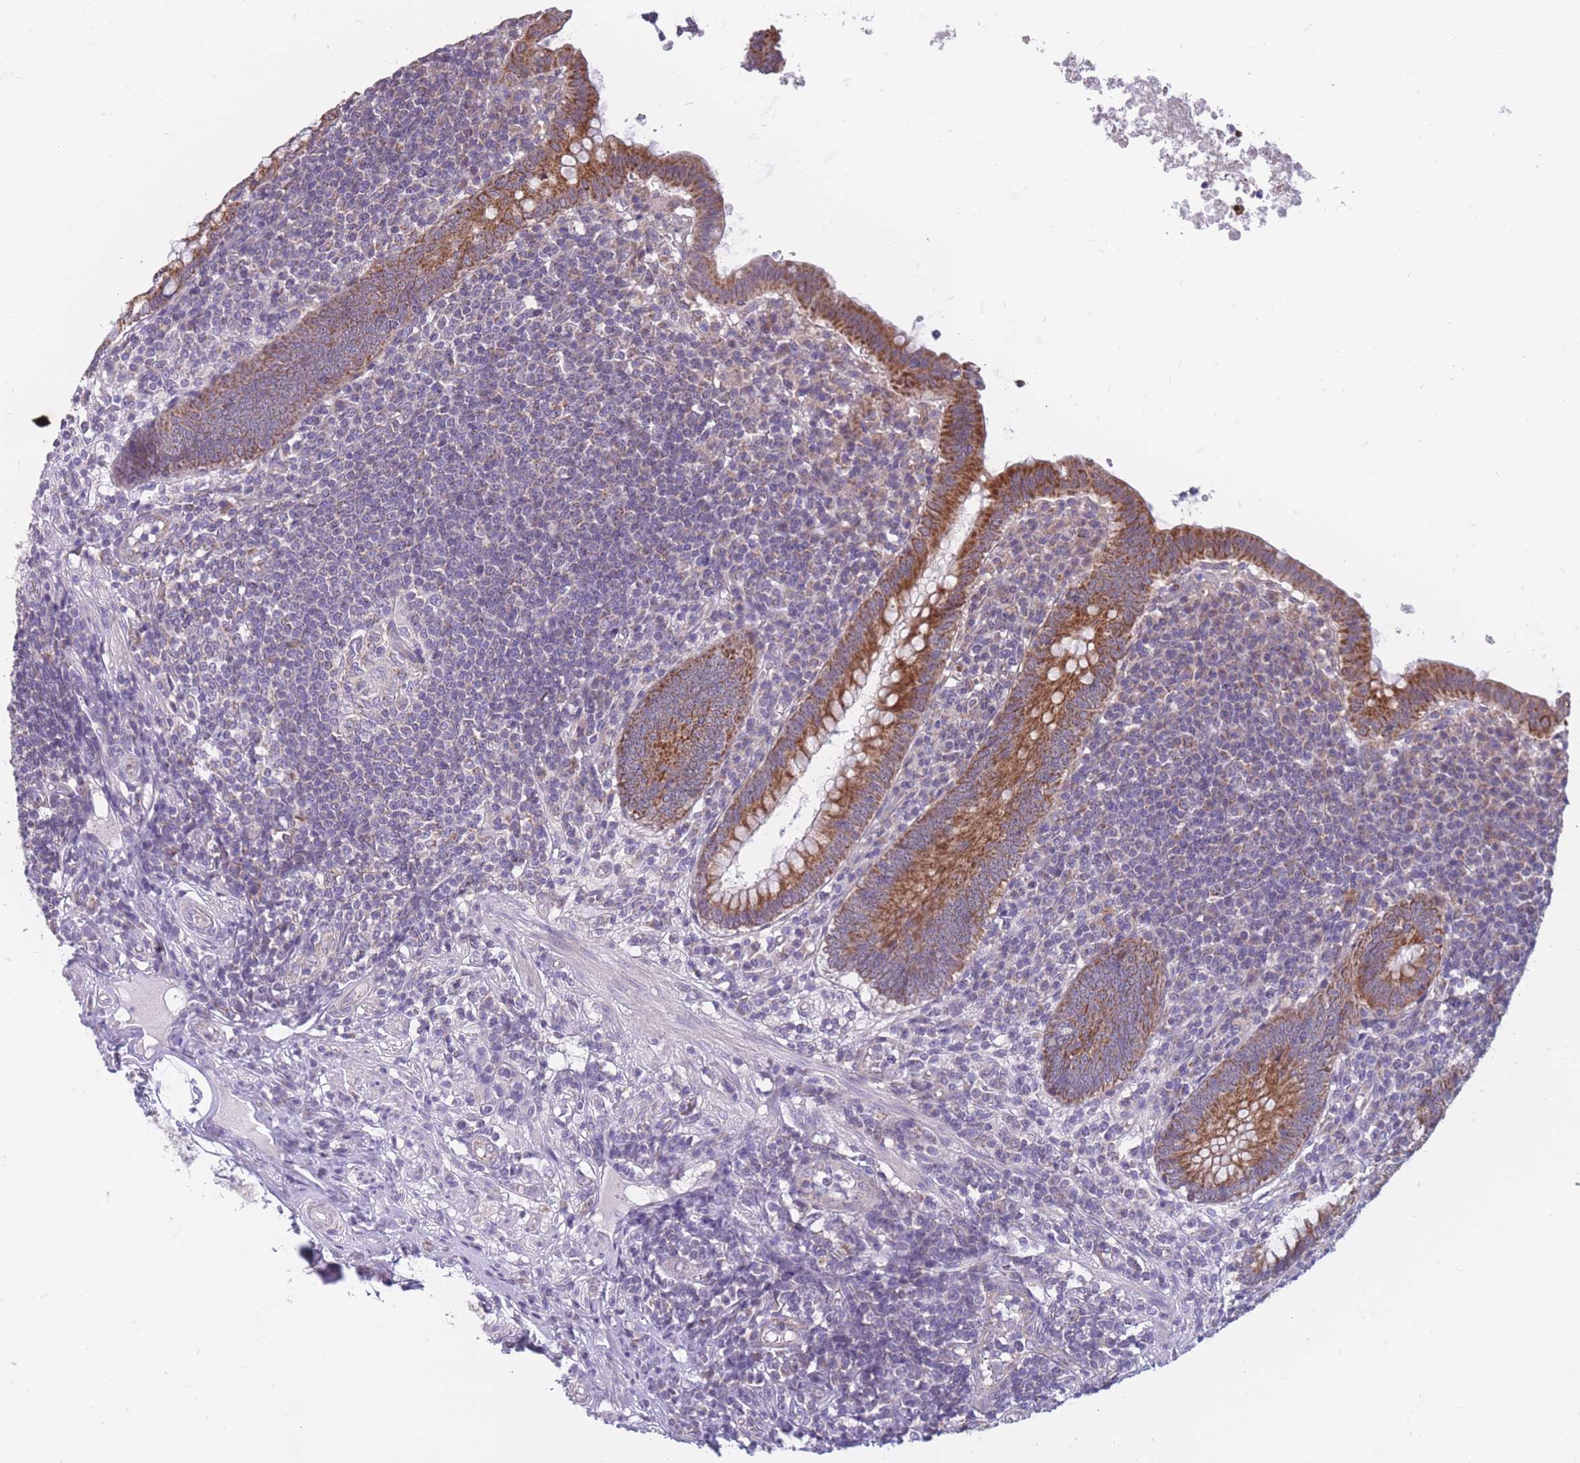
{"staining": {"intensity": "moderate", "quantity": ">75%", "location": "cytoplasmic/membranous"}, "tissue": "appendix", "cell_type": "Glandular cells", "image_type": "normal", "snomed": [{"axis": "morphology", "description": "Normal tissue, NOS"}, {"axis": "topography", "description": "Appendix"}], "caption": "Immunohistochemistry (IHC) of unremarkable appendix demonstrates medium levels of moderate cytoplasmic/membranous positivity in about >75% of glandular cells.", "gene": "MRPS18C", "patient": {"sex": "male", "age": 83}}